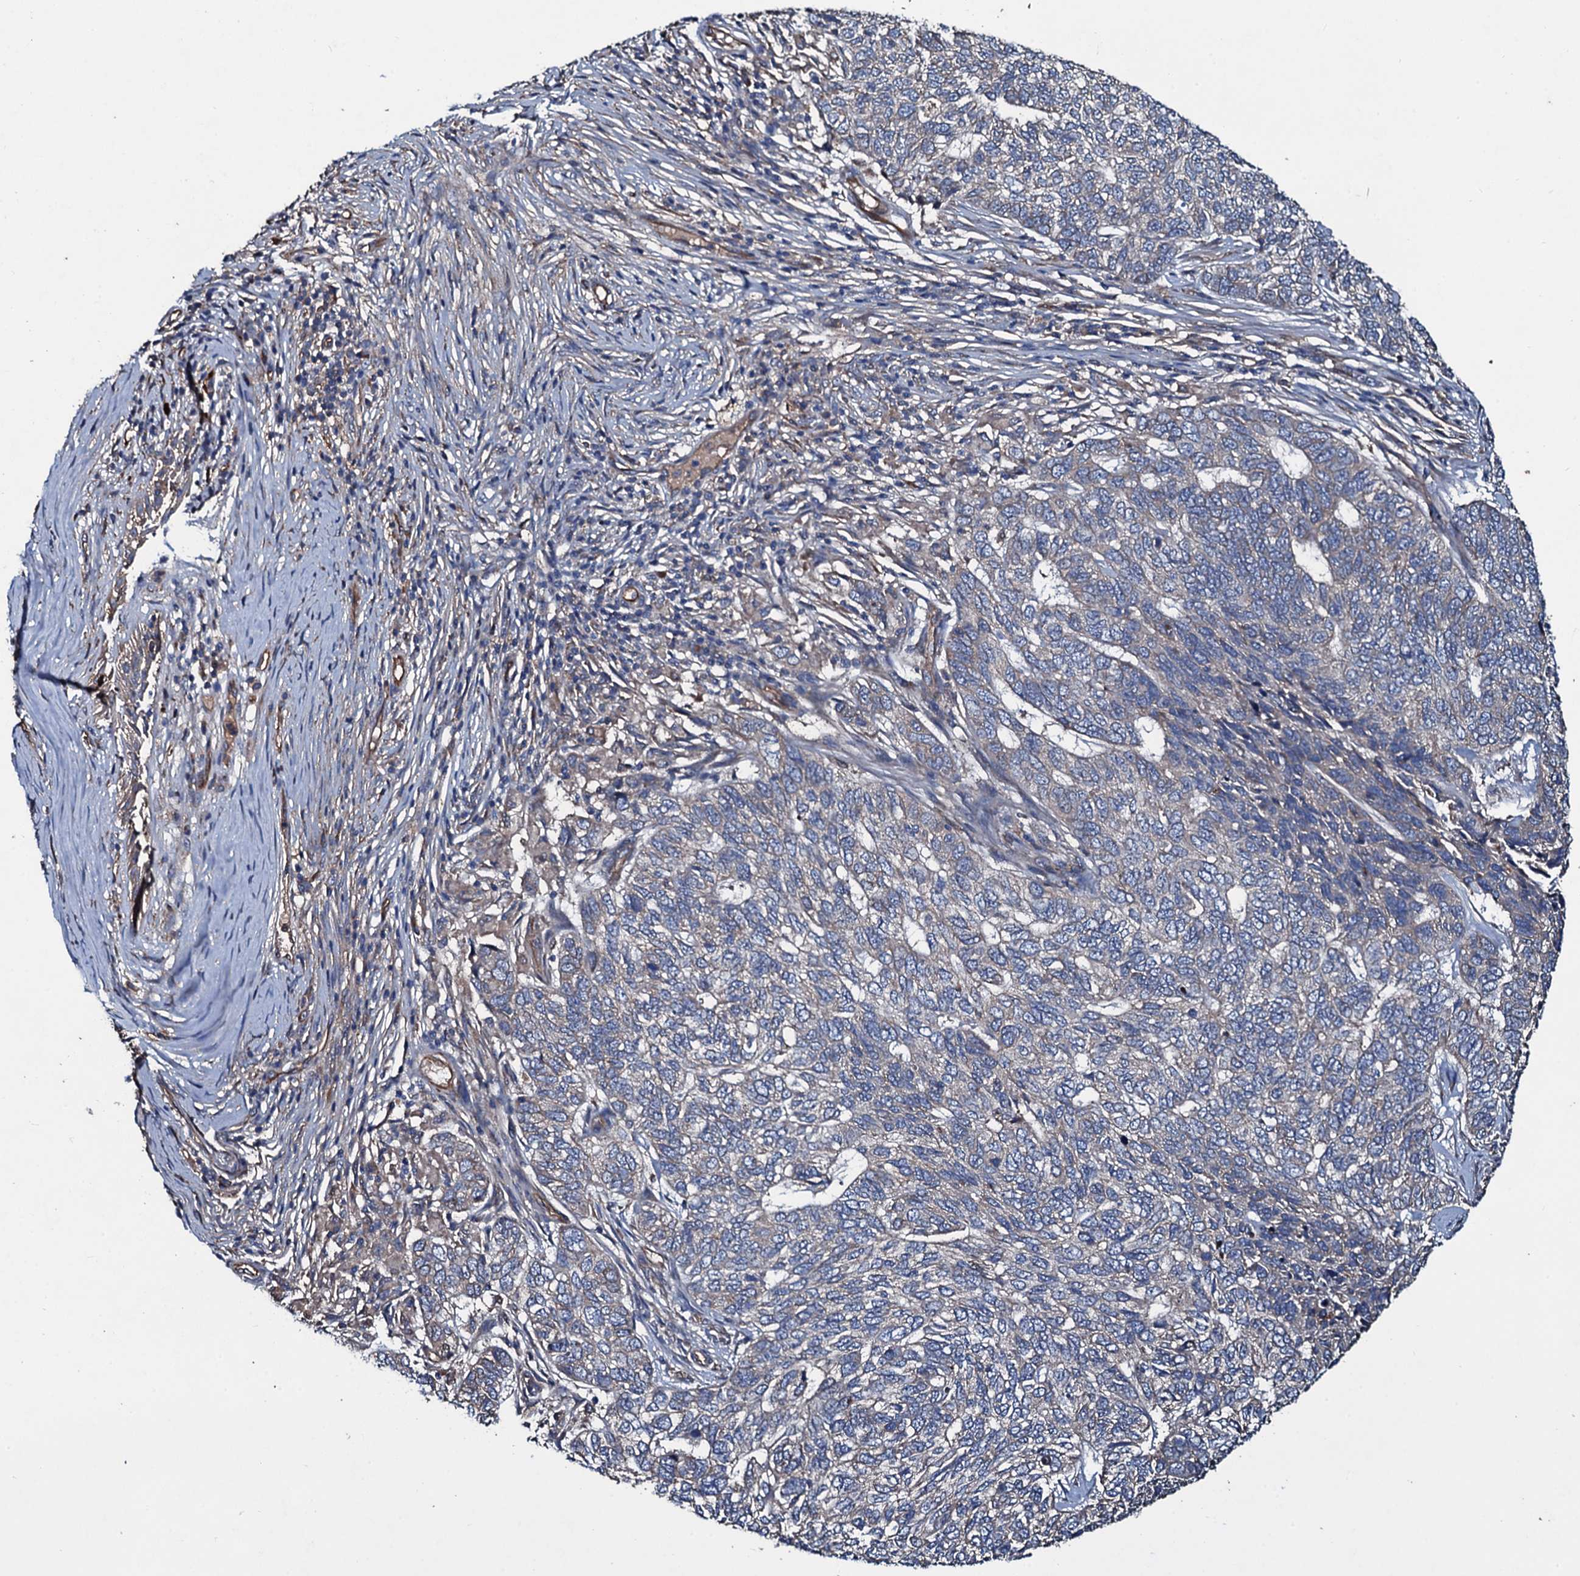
{"staining": {"intensity": "negative", "quantity": "none", "location": "none"}, "tissue": "skin cancer", "cell_type": "Tumor cells", "image_type": "cancer", "snomed": [{"axis": "morphology", "description": "Basal cell carcinoma"}, {"axis": "topography", "description": "Skin"}], "caption": "This is an immunohistochemistry (IHC) image of human basal cell carcinoma (skin). There is no positivity in tumor cells.", "gene": "DMAC2", "patient": {"sex": "female", "age": 65}}